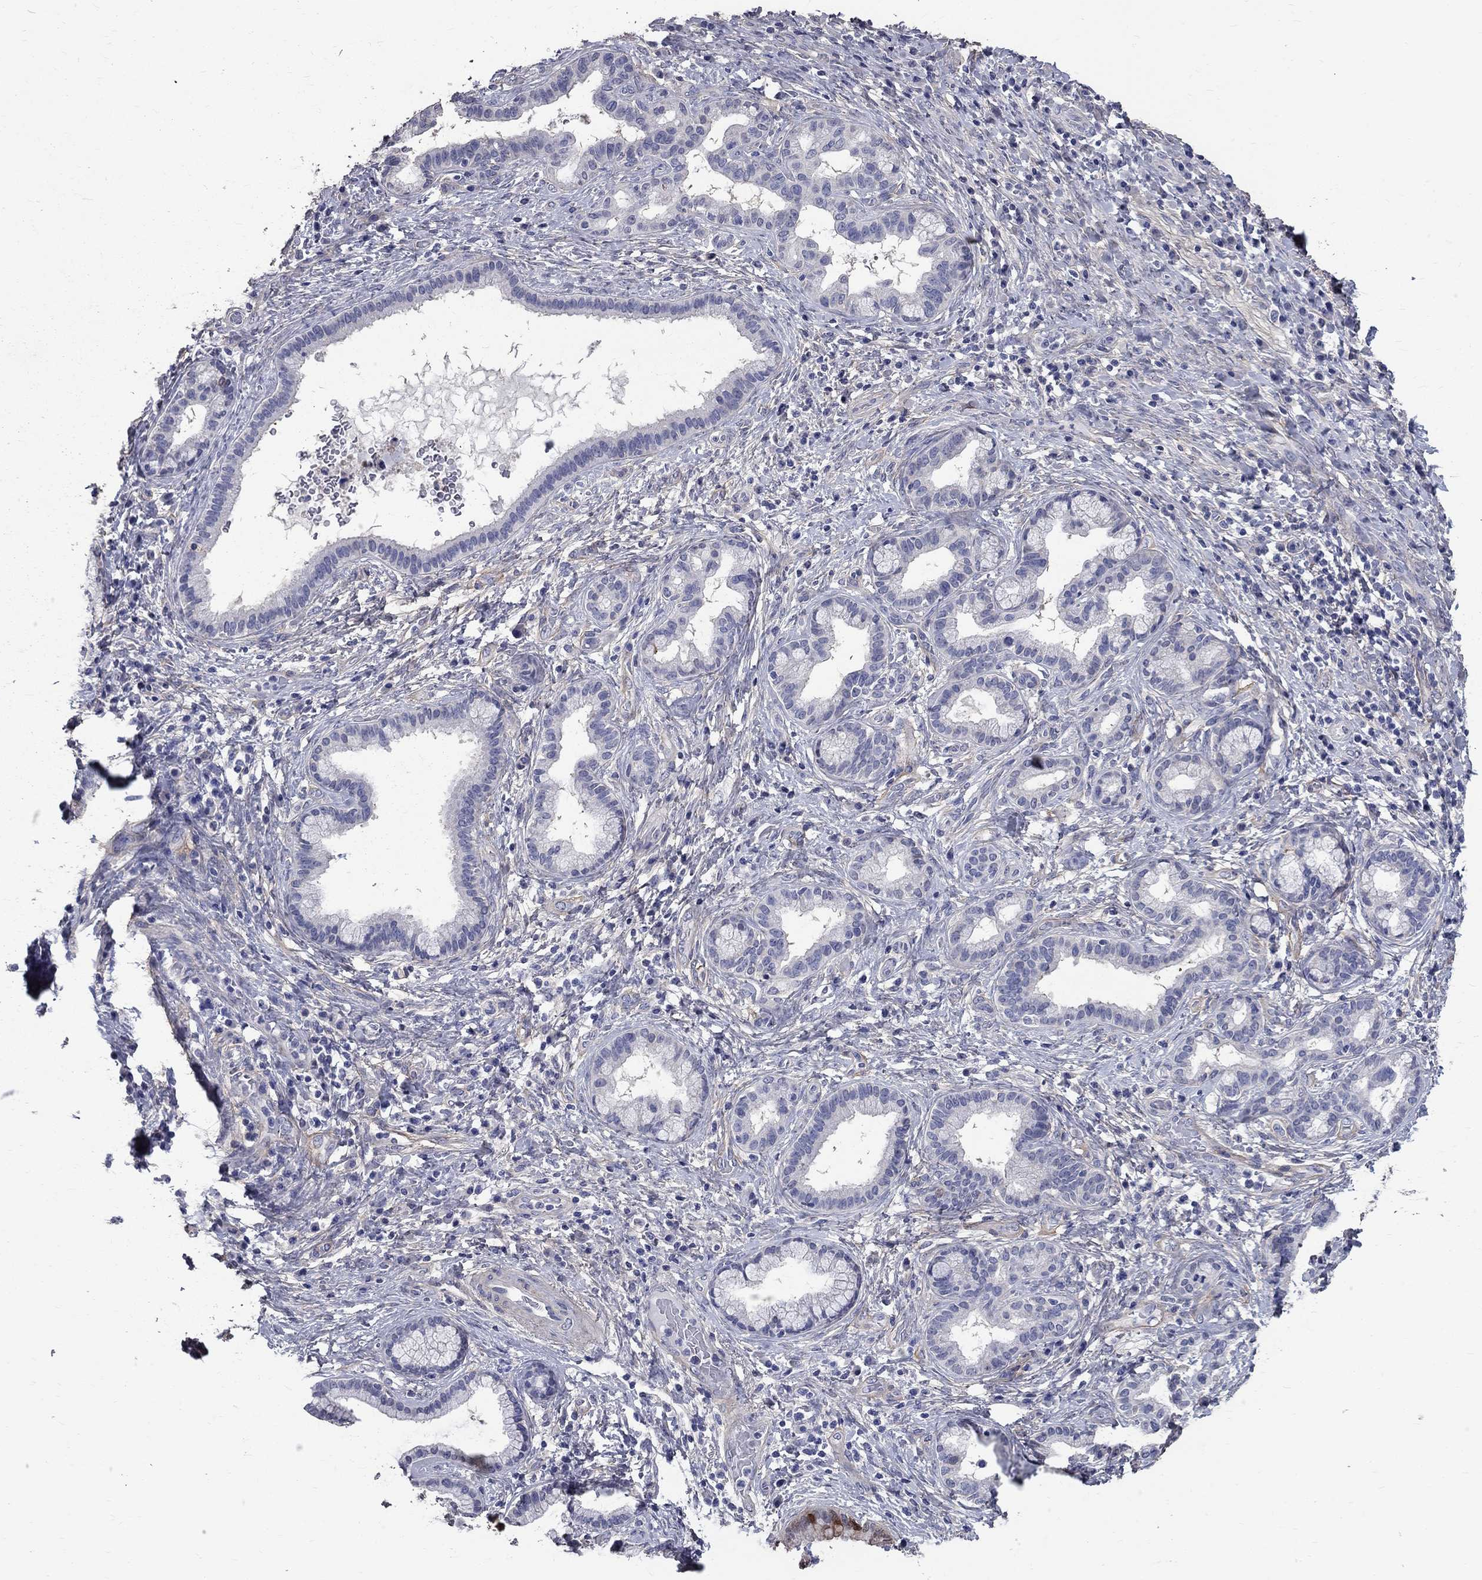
{"staining": {"intensity": "moderate", "quantity": "<25%", "location": "nuclear"}, "tissue": "liver cancer", "cell_type": "Tumor cells", "image_type": "cancer", "snomed": [{"axis": "morphology", "description": "Cholangiocarcinoma"}, {"axis": "topography", "description": "Liver"}], "caption": "Moderate nuclear expression for a protein is seen in approximately <25% of tumor cells of liver cancer (cholangiocarcinoma) using immunohistochemistry (IHC).", "gene": "ANXA10", "patient": {"sex": "female", "age": 73}}